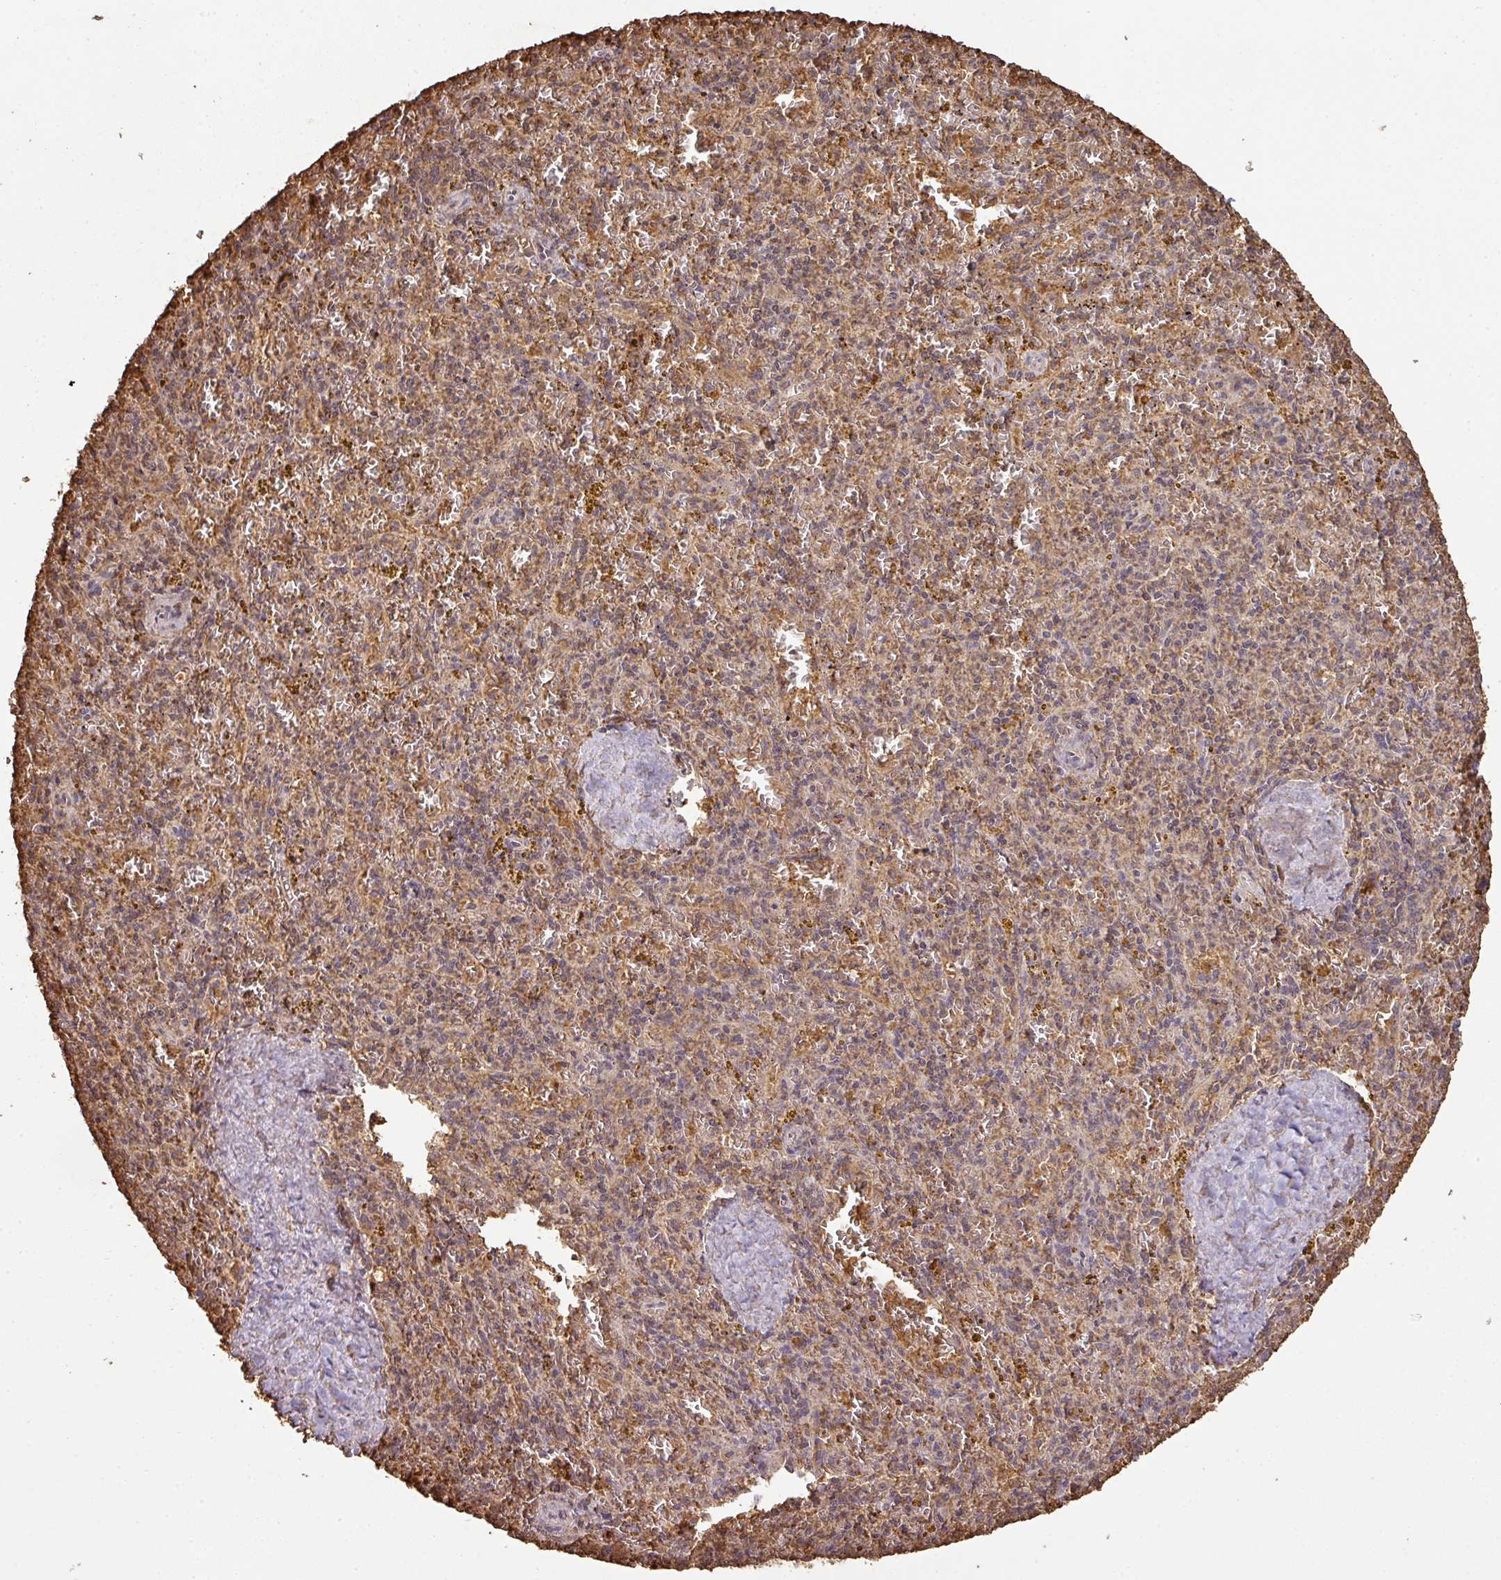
{"staining": {"intensity": "weak", "quantity": "25%-75%", "location": "cytoplasmic/membranous"}, "tissue": "spleen", "cell_type": "Cells in red pulp", "image_type": "normal", "snomed": [{"axis": "morphology", "description": "Normal tissue, NOS"}, {"axis": "topography", "description": "Spleen"}], "caption": "Immunohistochemical staining of benign spleen shows weak cytoplasmic/membranous protein expression in approximately 25%-75% of cells in red pulp. The staining is performed using DAB brown chromogen to label protein expression. The nuclei are counter-stained blue using hematoxylin.", "gene": "ATAT1", "patient": {"sex": "male", "age": 57}}